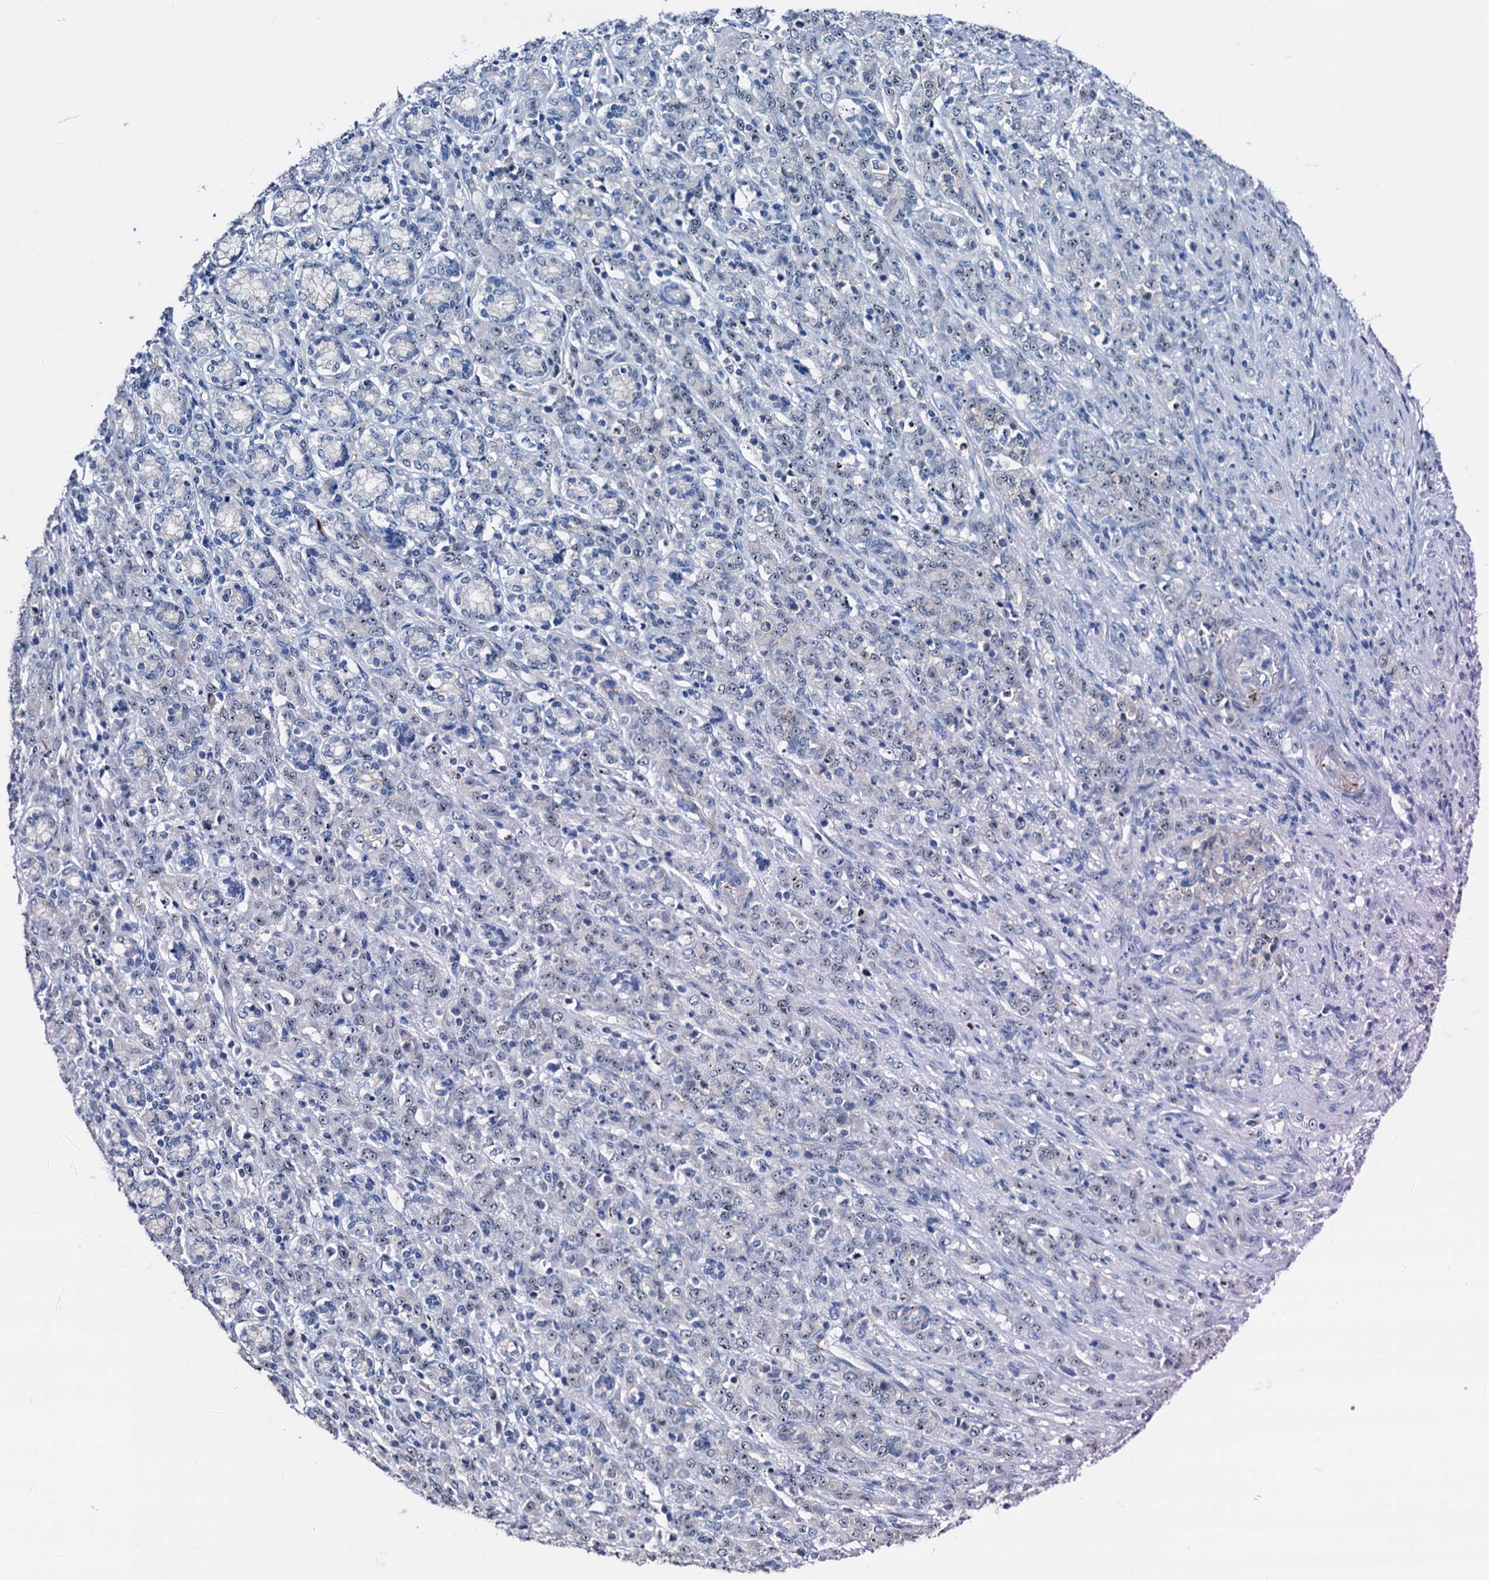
{"staining": {"intensity": "weak", "quantity": "<25%", "location": "nuclear"}, "tissue": "stomach cancer", "cell_type": "Tumor cells", "image_type": "cancer", "snomed": [{"axis": "morphology", "description": "Adenocarcinoma, NOS"}, {"axis": "topography", "description": "Stomach"}], "caption": "This is an IHC image of stomach cancer (adenocarcinoma). There is no expression in tumor cells.", "gene": "EMG1", "patient": {"sex": "female", "age": 79}}